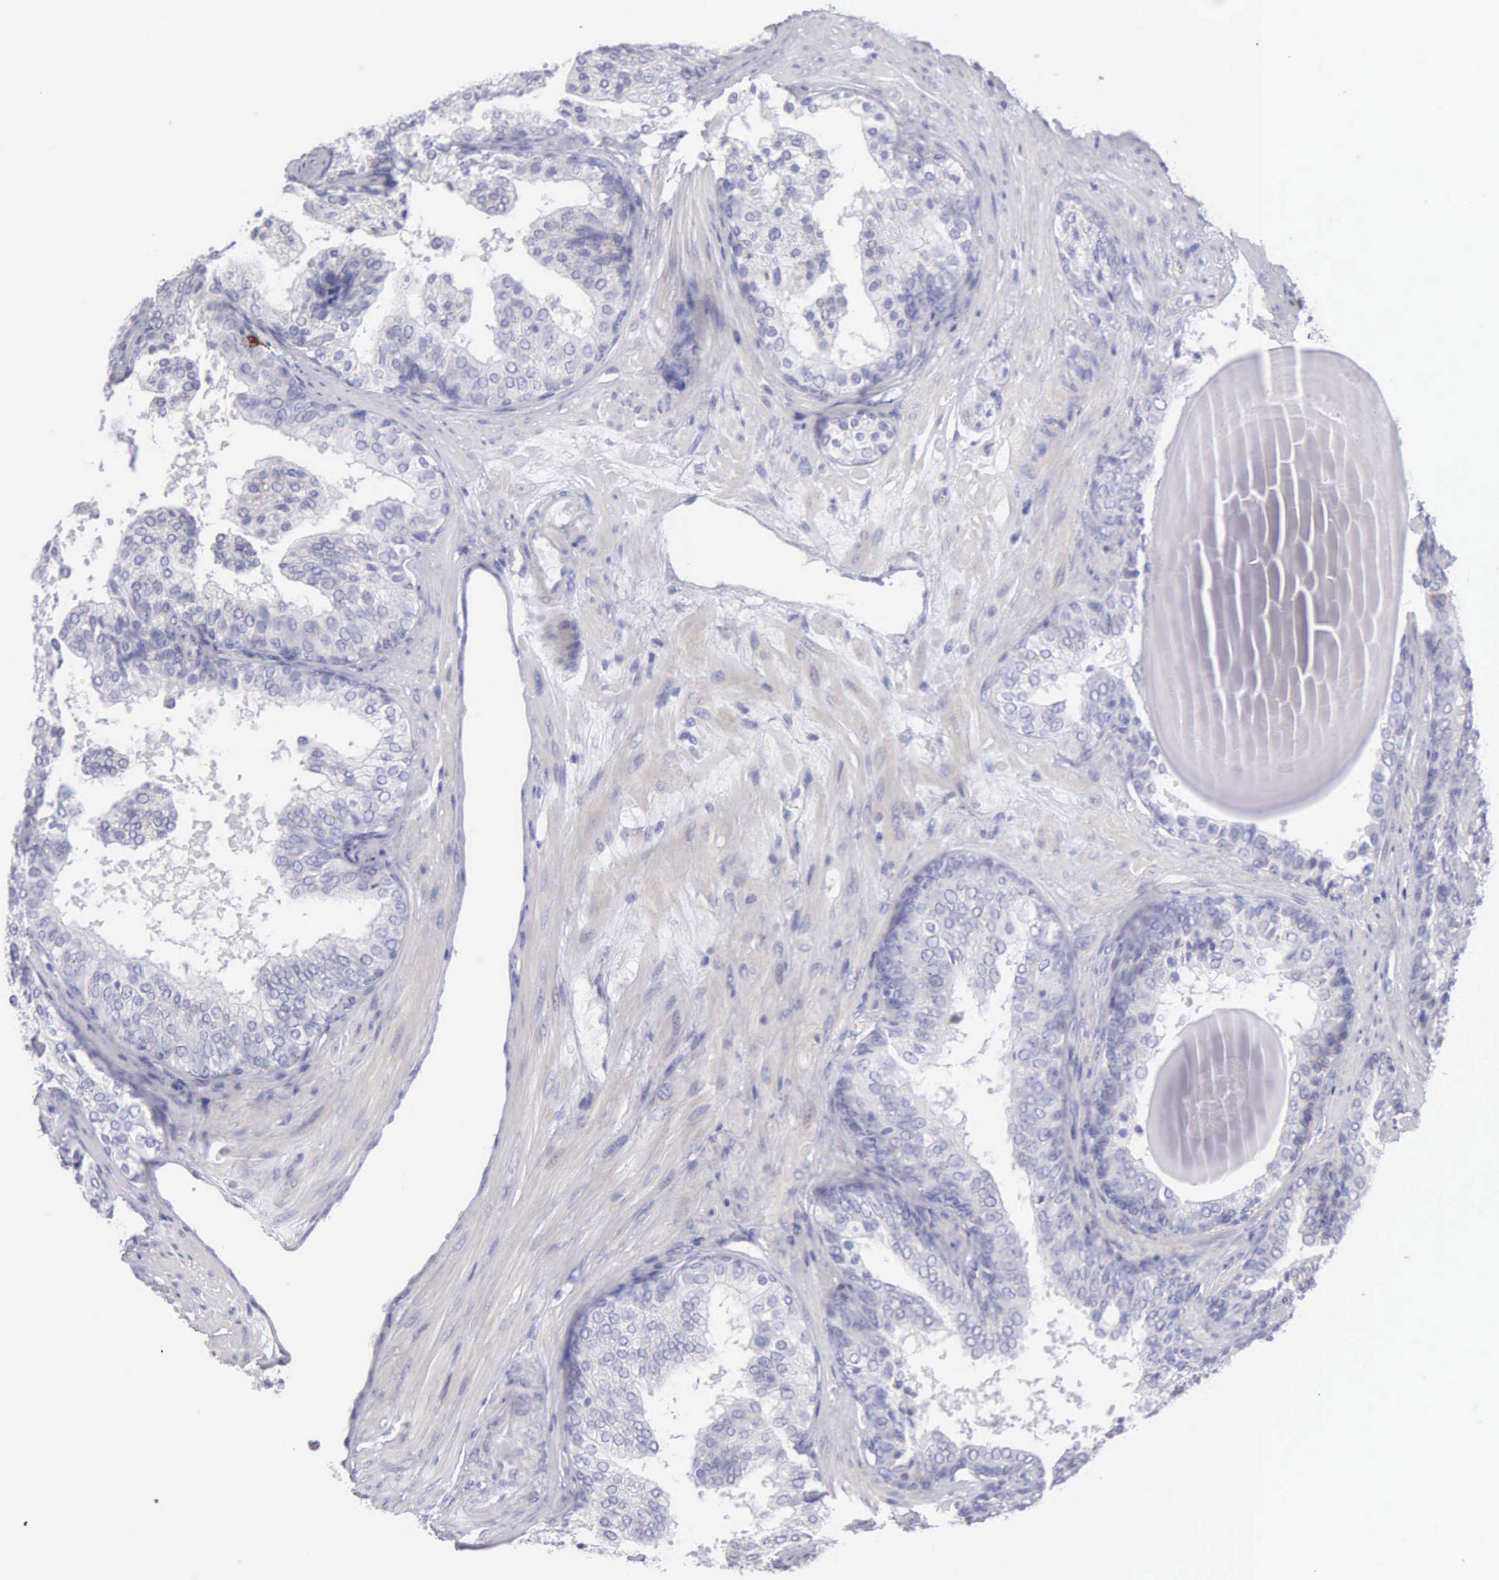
{"staining": {"intensity": "negative", "quantity": "none", "location": "none"}, "tissue": "prostate cancer", "cell_type": "Tumor cells", "image_type": "cancer", "snomed": [{"axis": "morphology", "description": "Adenocarcinoma, Low grade"}, {"axis": "topography", "description": "Prostate"}], "caption": "Tumor cells are negative for protein expression in human prostate adenocarcinoma (low-grade).", "gene": "TYRP1", "patient": {"sex": "male", "age": 69}}